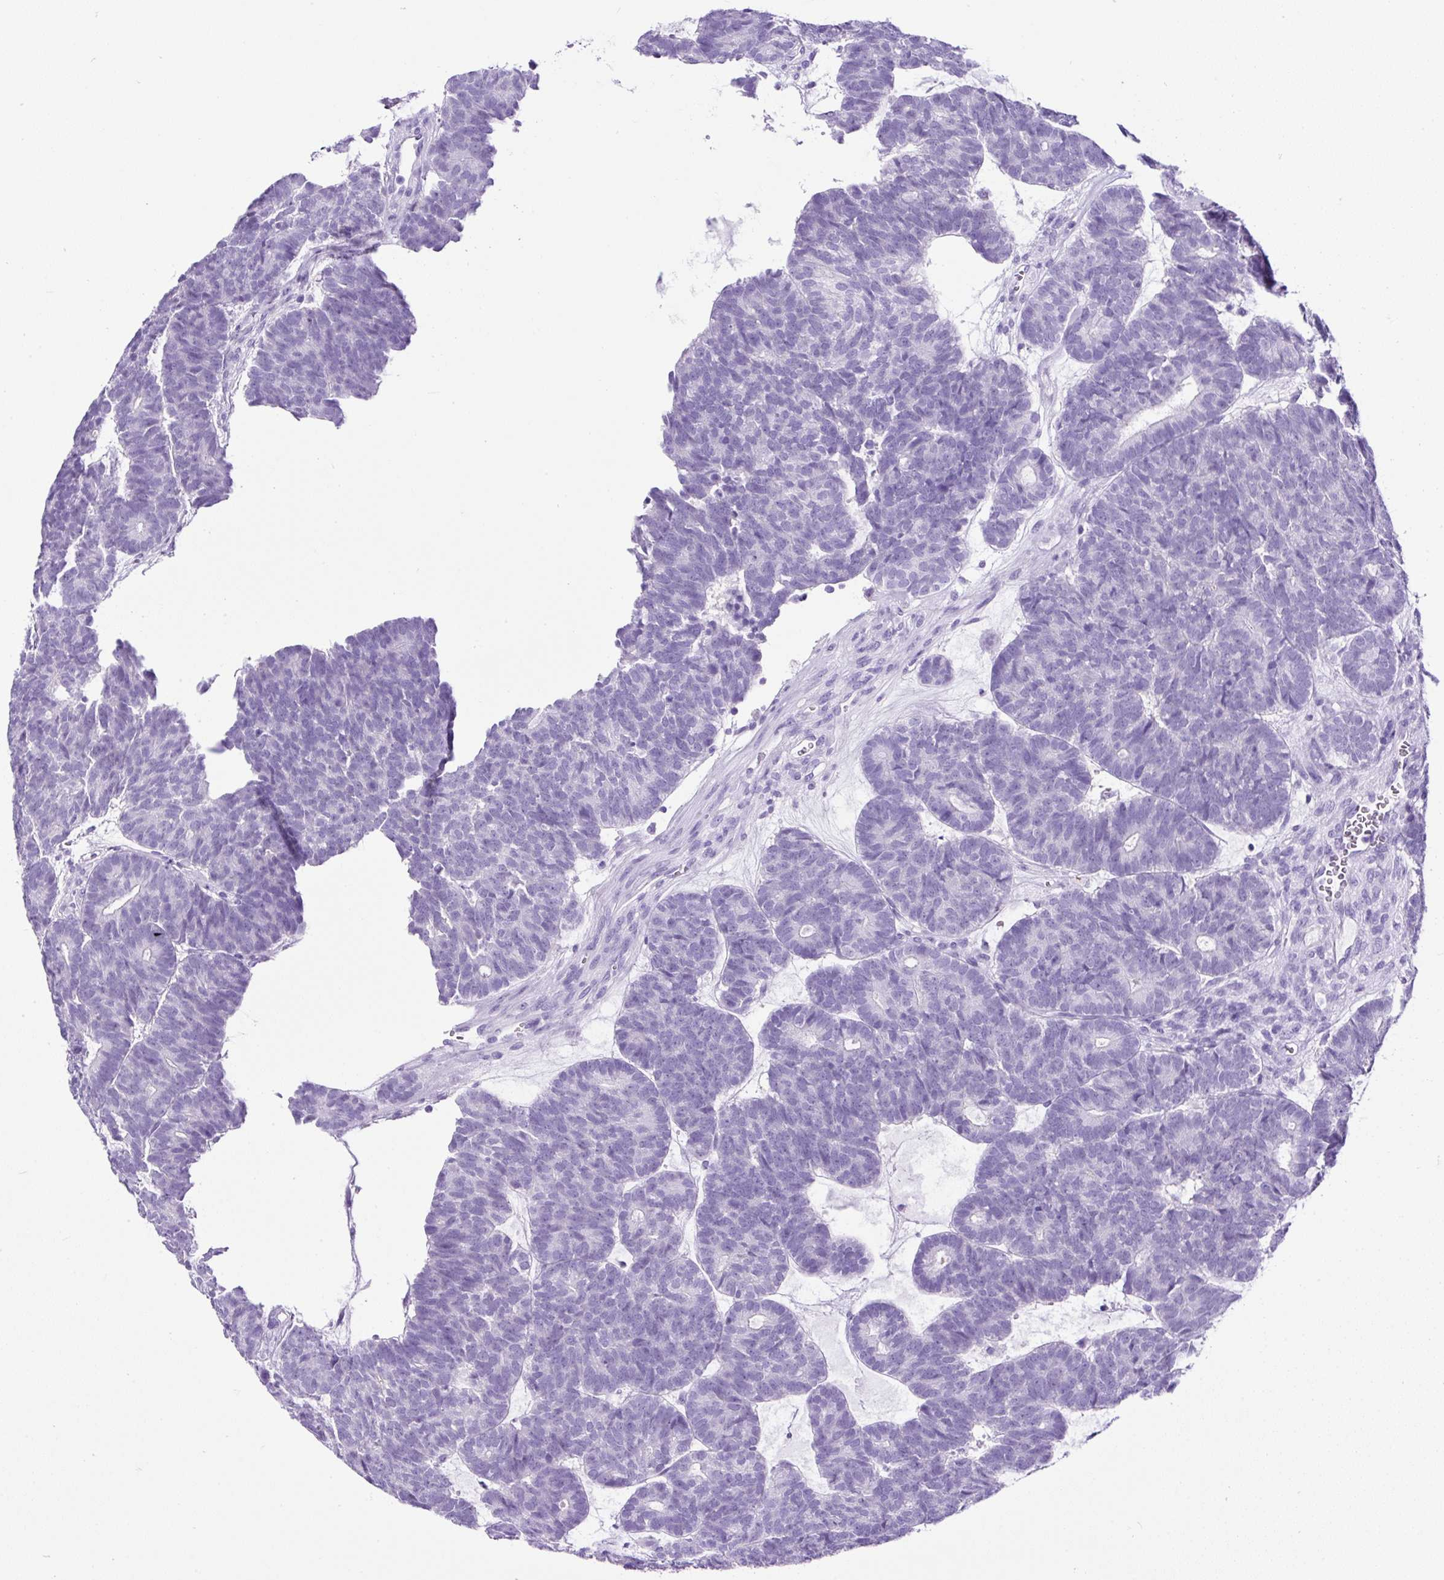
{"staining": {"intensity": "negative", "quantity": "none", "location": "none"}, "tissue": "head and neck cancer", "cell_type": "Tumor cells", "image_type": "cancer", "snomed": [{"axis": "morphology", "description": "Adenocarcinoma, NOS"}, {"axis": "topography", "description": "Head-Neck"}], "caption": "Immunohistochemical staining of human adenocarcinoma (head and neck) demonstrates no significant positivity in tumor cells.", "gene": "PDIA2", "patient": {"sex": "female", "age": 81}}